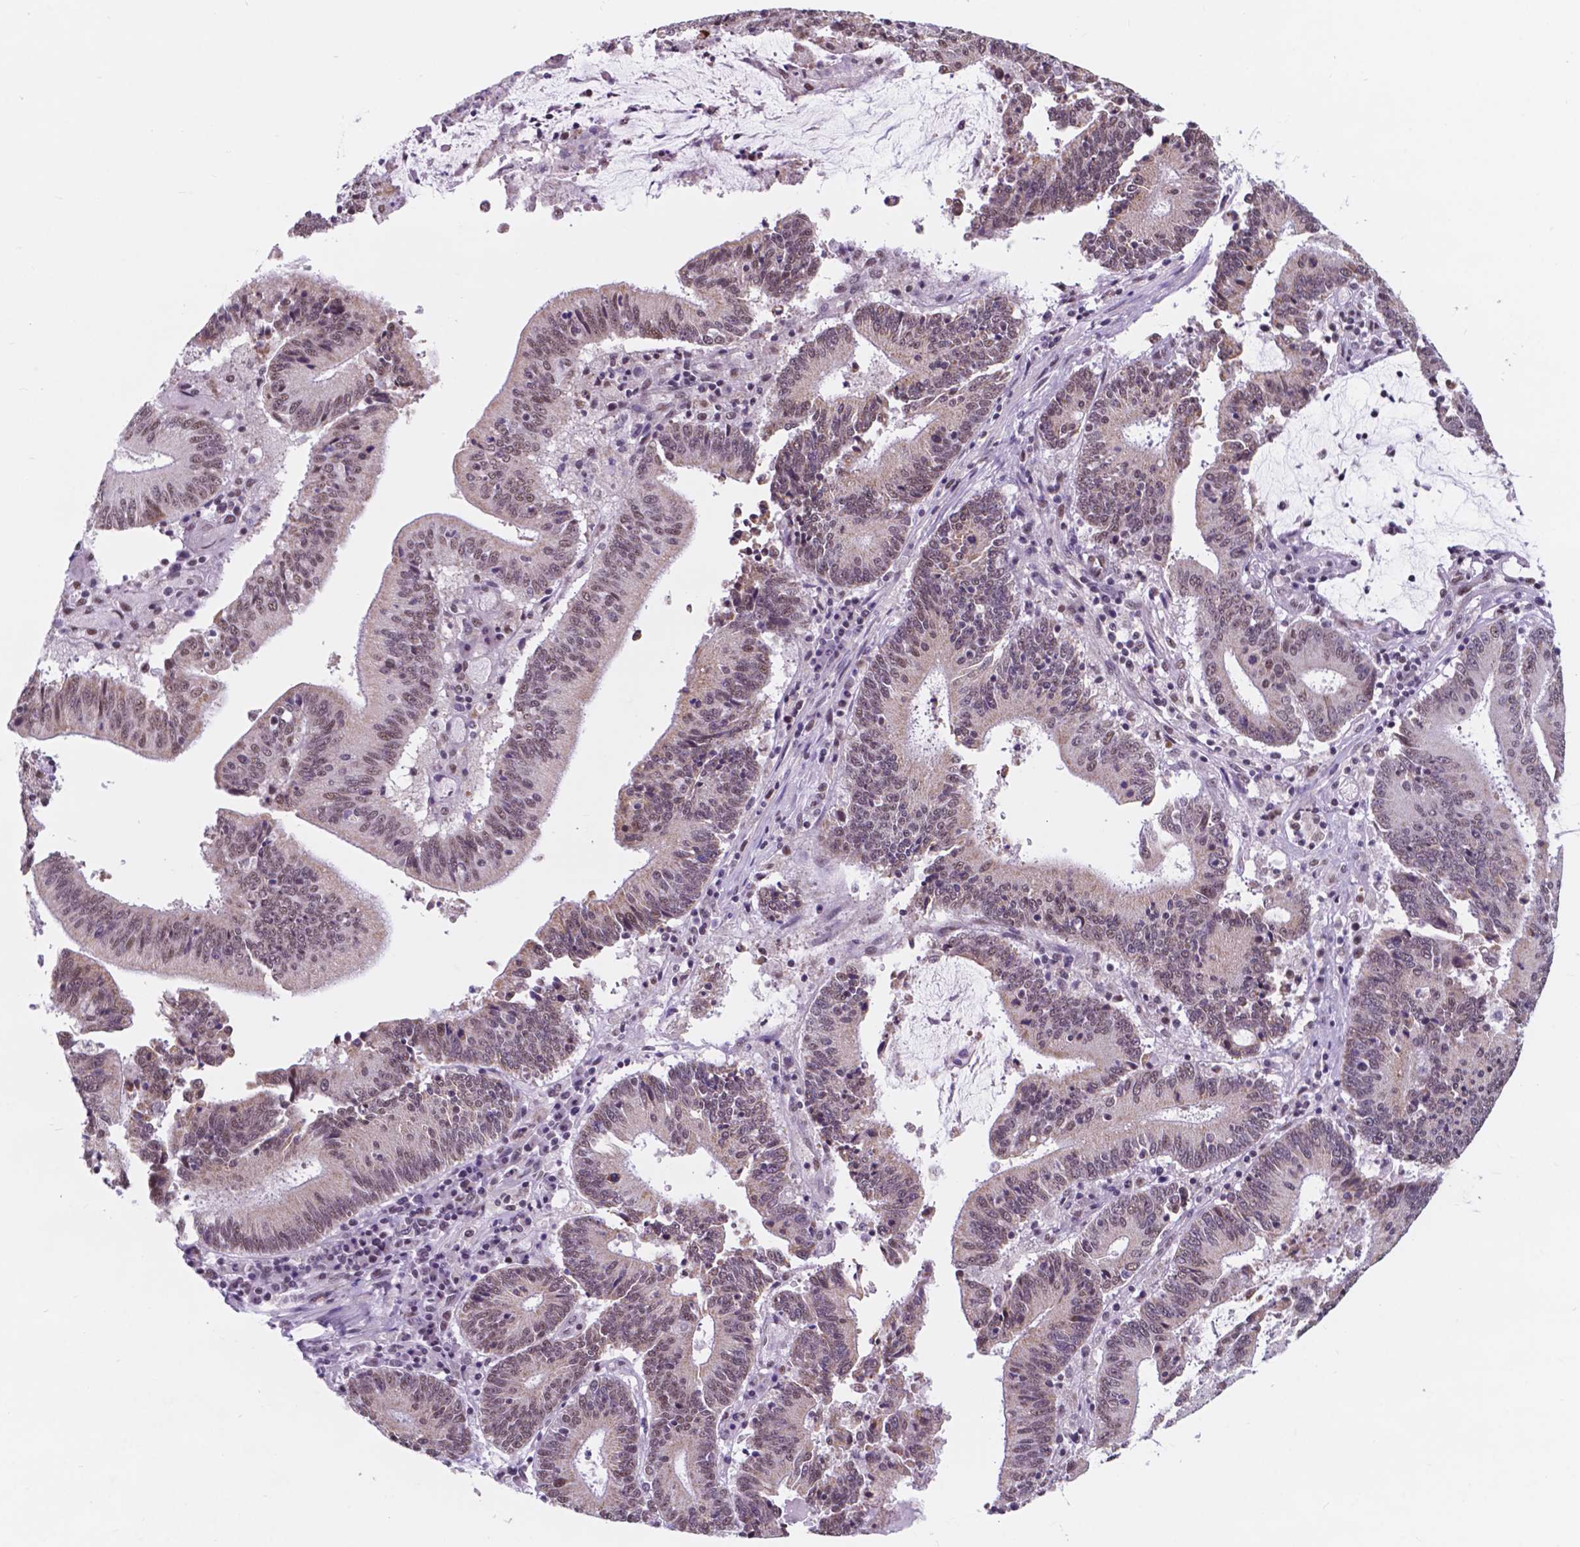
{"staining": {"intensity": "weak", "quantity": ">75%", "location": "nuclear"}, "tissue": "stomach cancer", "cell_type": "Tumor cells", "image_type": "cancer", "snomed": [{"axis": "morphology", "description": "Adenocarcinoma, NOS"}, {"axis": "topography", "description": "Stomach, upper"}], "caption": "An IHC image of neoplastic tissue is shown. Protein staining in brown shows weak nuclear positivity in stomach cancer (adenocarcinoma) within tumor cells. (brown staining indicates protein expression, while blue staining denotes nuclei).", "gene": "BCAS2", "patient": {"sex": "male", "age": 68}}